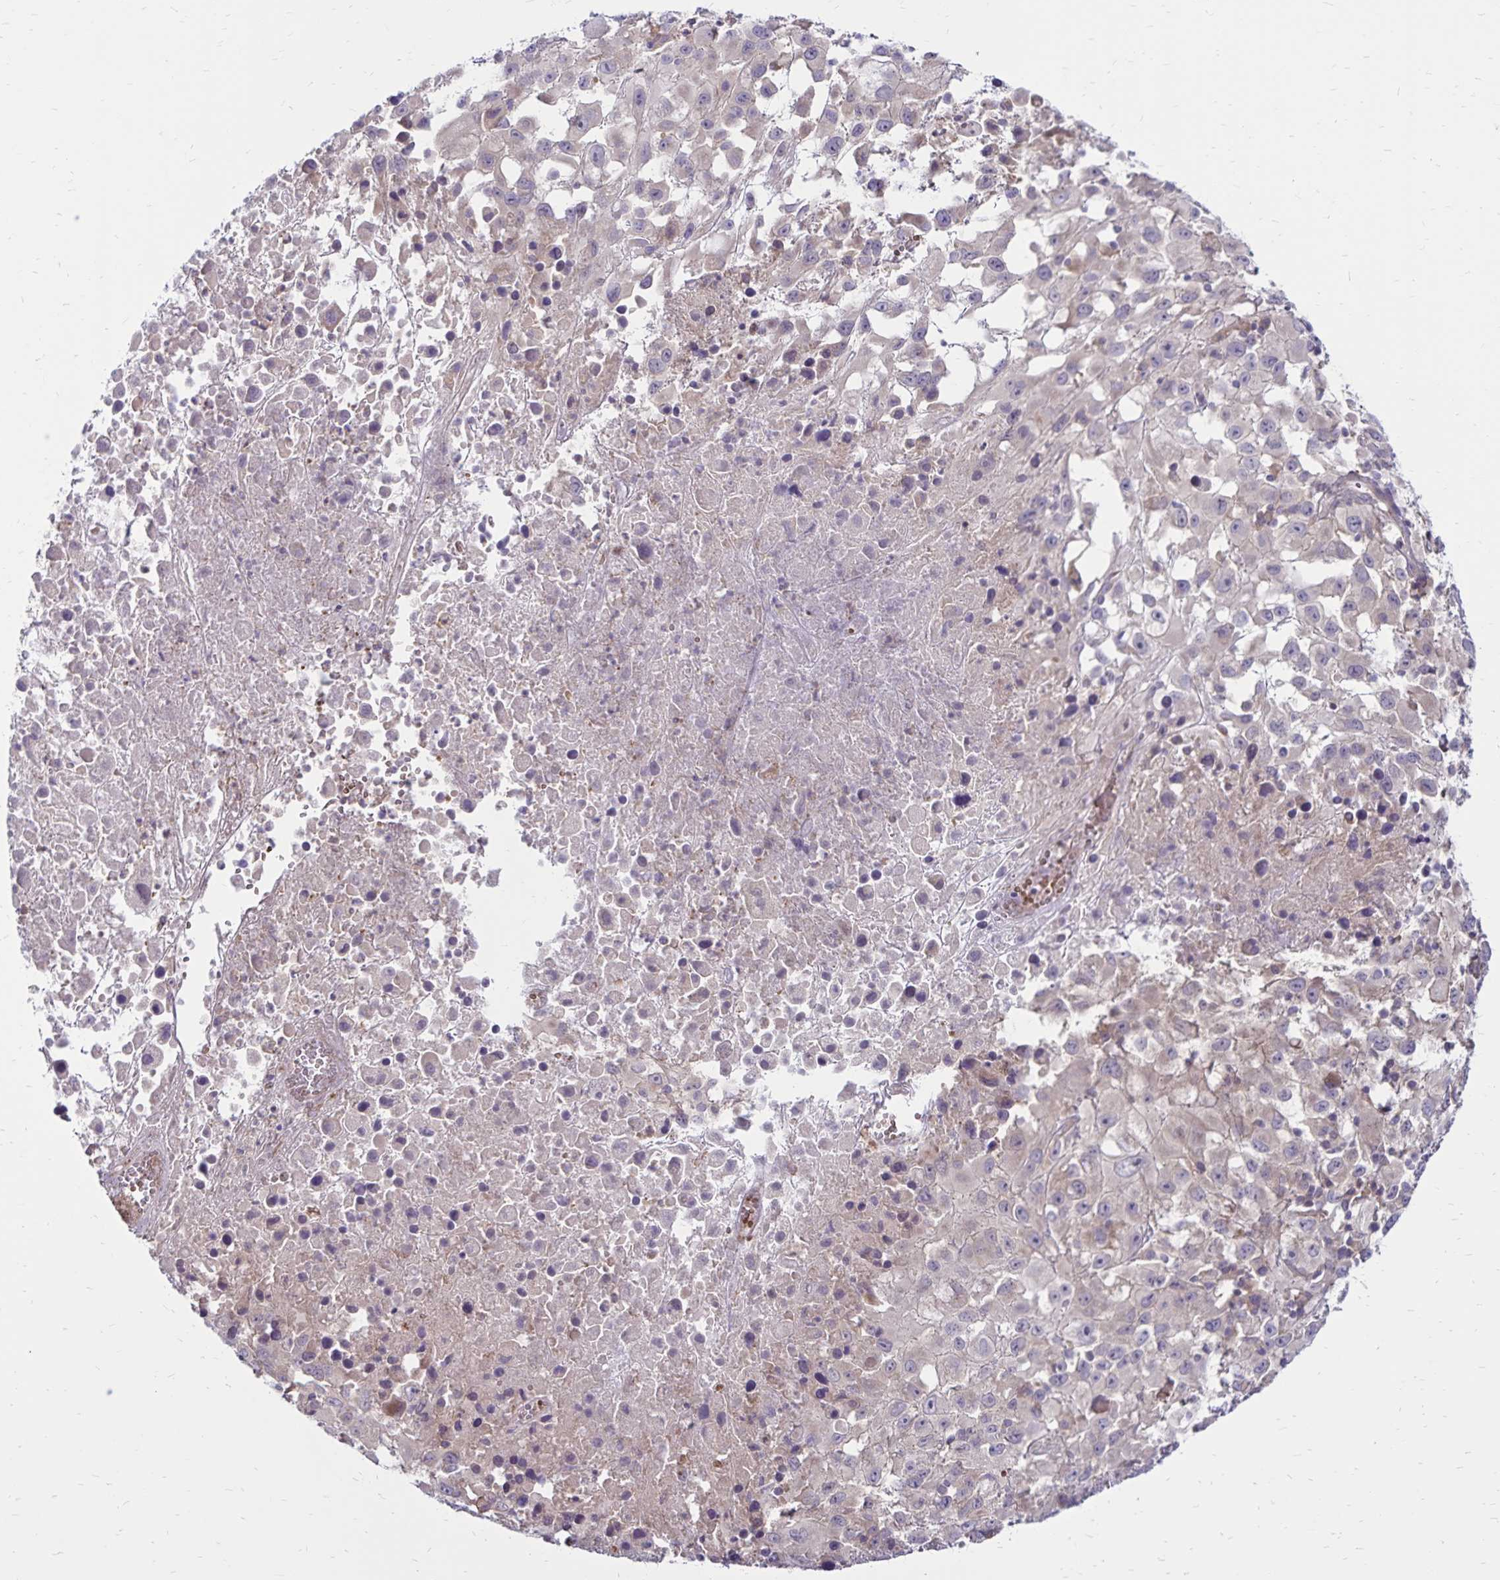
{"staining": {"intensity": "negative", "quantity": "none", "location": "none"}, "tissue": "melanoma", "cell_type": "Tumor cells", "image_type": "cancer", "snomed": [{"axis": "morphology", "description": "Malignant melanoma, Metastatic site"}, {"axis": "topography", "description": "Soft tissue"}], "caption": "Immunohistochemical staining of melanoma displays no significant staining in tumor cells.", "gene": "FSD1", "patient": {"sex": "male", "age": 50}}